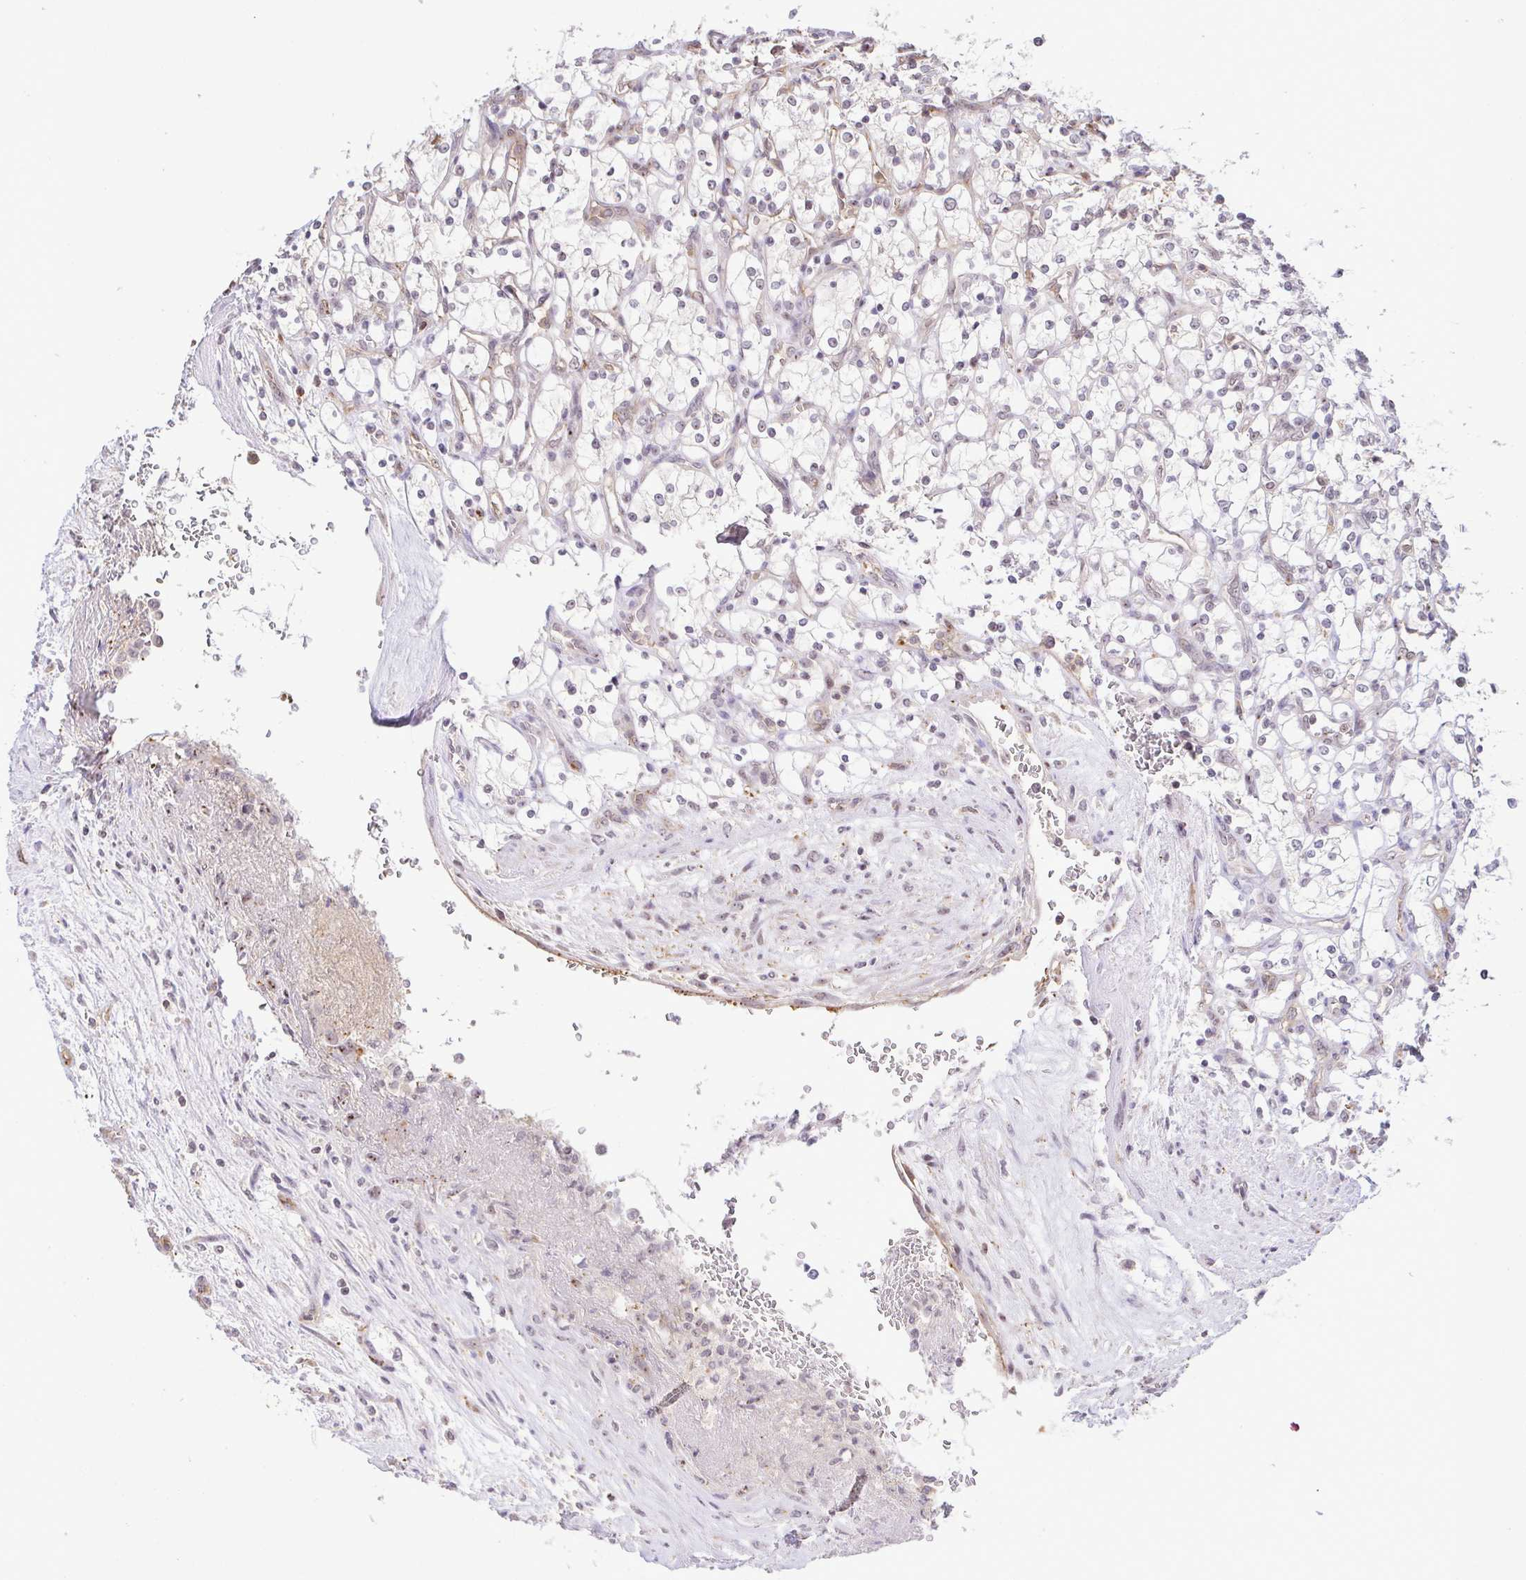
{"staining": {"intensity": "negative", "quantity": "none", "location": "none"}, "tissue": "renal cancer", "cell_type": "Tumor cells", "image_type": "cancer", "snomed": [{"axis": "morphology", "description": "Adenocarcinoma, NOS"}, {"axis": "topography", "description": "Kidney"}], "caption": "A histopathology image of renal cancer stained for a protein demonstrates no brown staining in tumor cells. (DAB immunohistochemistry, high magnification).", "gene": "RSL24D1", "patient": {"sex": "female", "age": 69}}